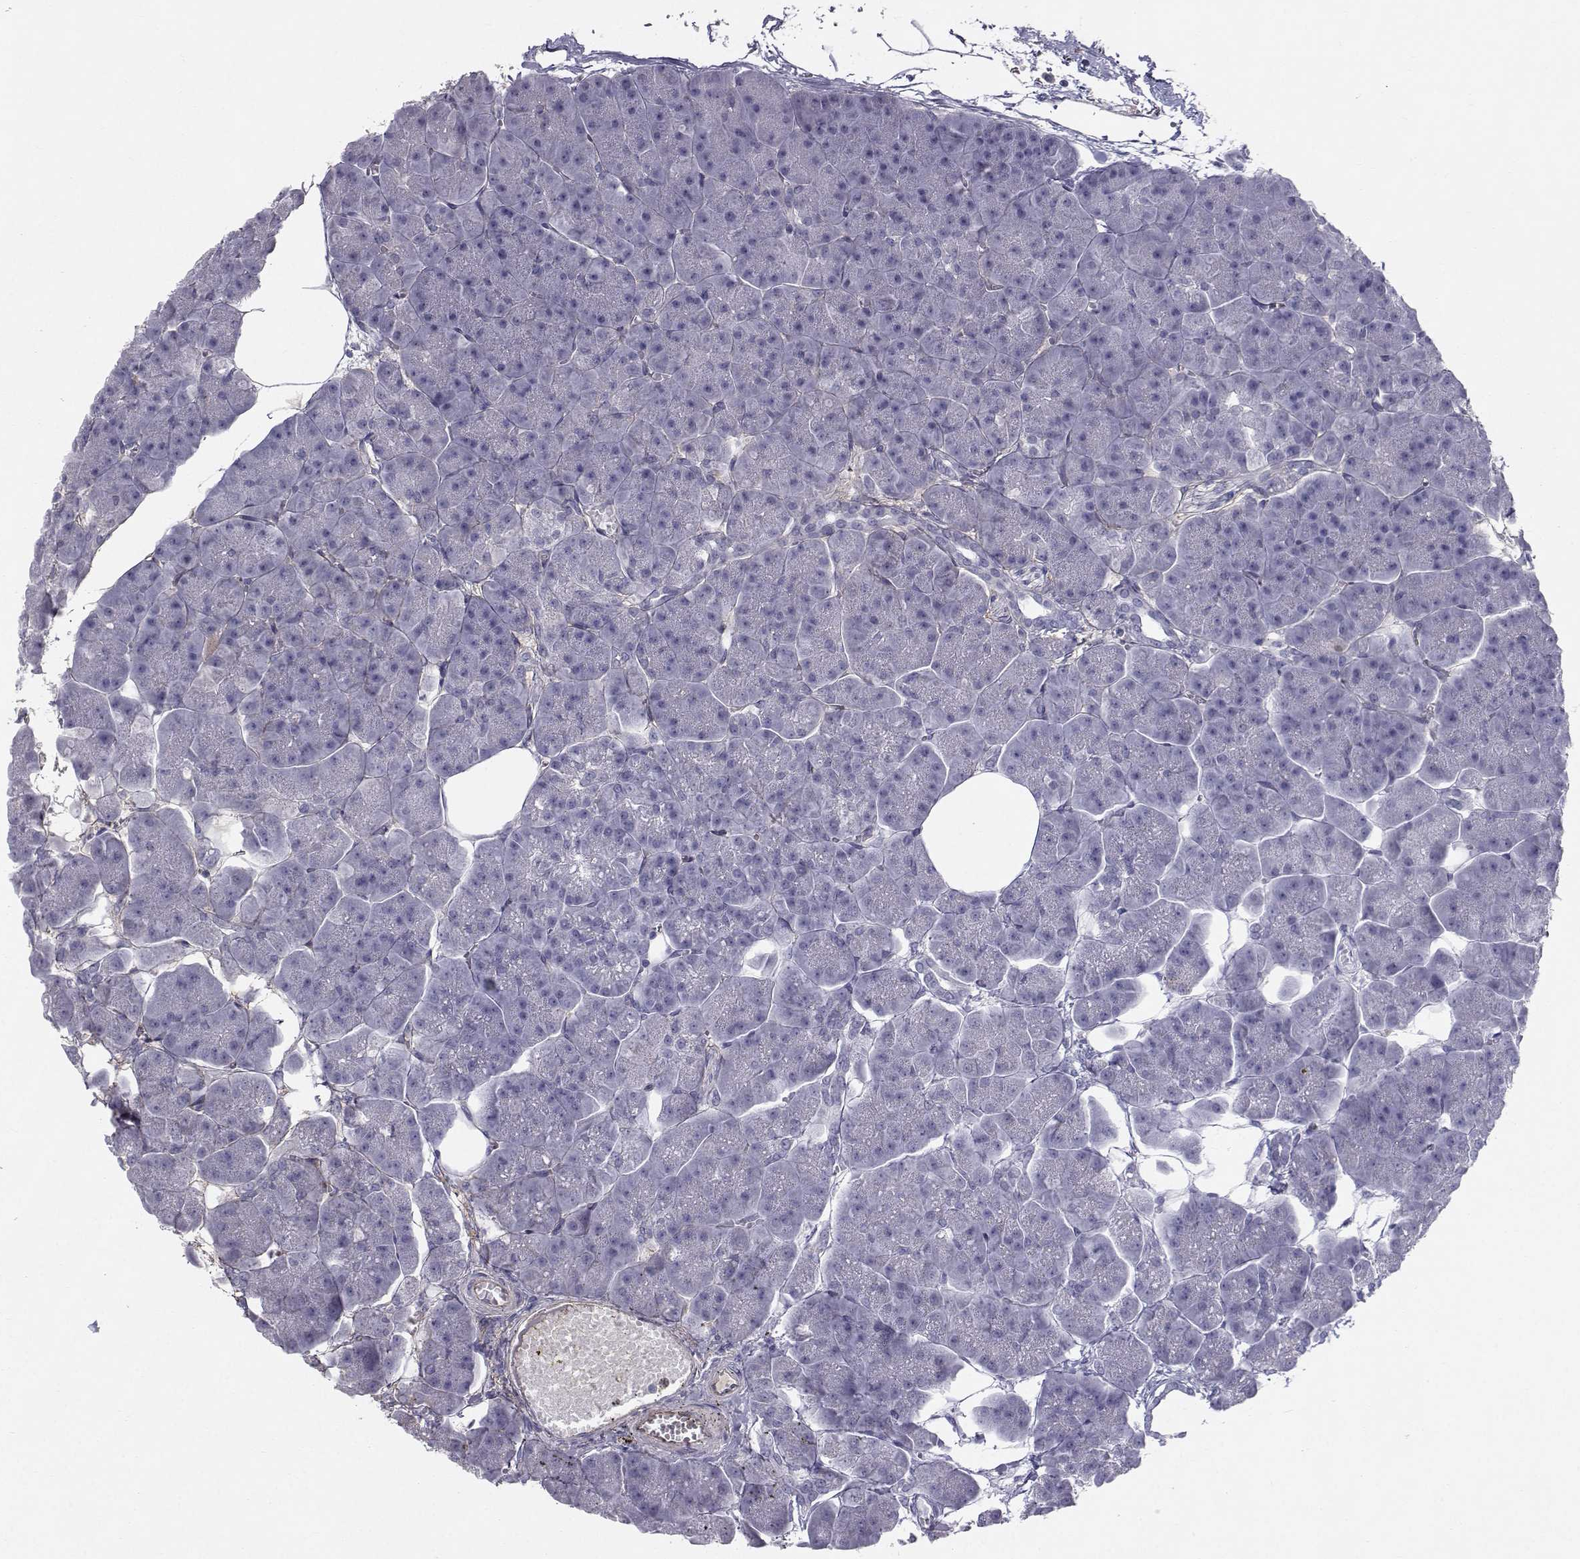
{"staining": {"intensity": "negative", "quantity": "none", "location": "none"}, "tissue": "pancreas", "cell_type": "Exocrine glandular cells", "image_type": "normal", "snomed": [{"axis": "morphology", "description": "Normal tissue, NOS"}, {"axis": "topography", "description": "Adipose tissue"}, {"axis": "topography", "description": "Pancreas"}, {"axis": "topography", "description": "Peripheral nerve tissue"}], "caption": "IHC histopathology image of normal human pancreas stained for a protein (brown), which reveals no staining in exocrine glandular cells.", "gene": "SPDYE4", "patient": {"sex": "female", "age": 58}}